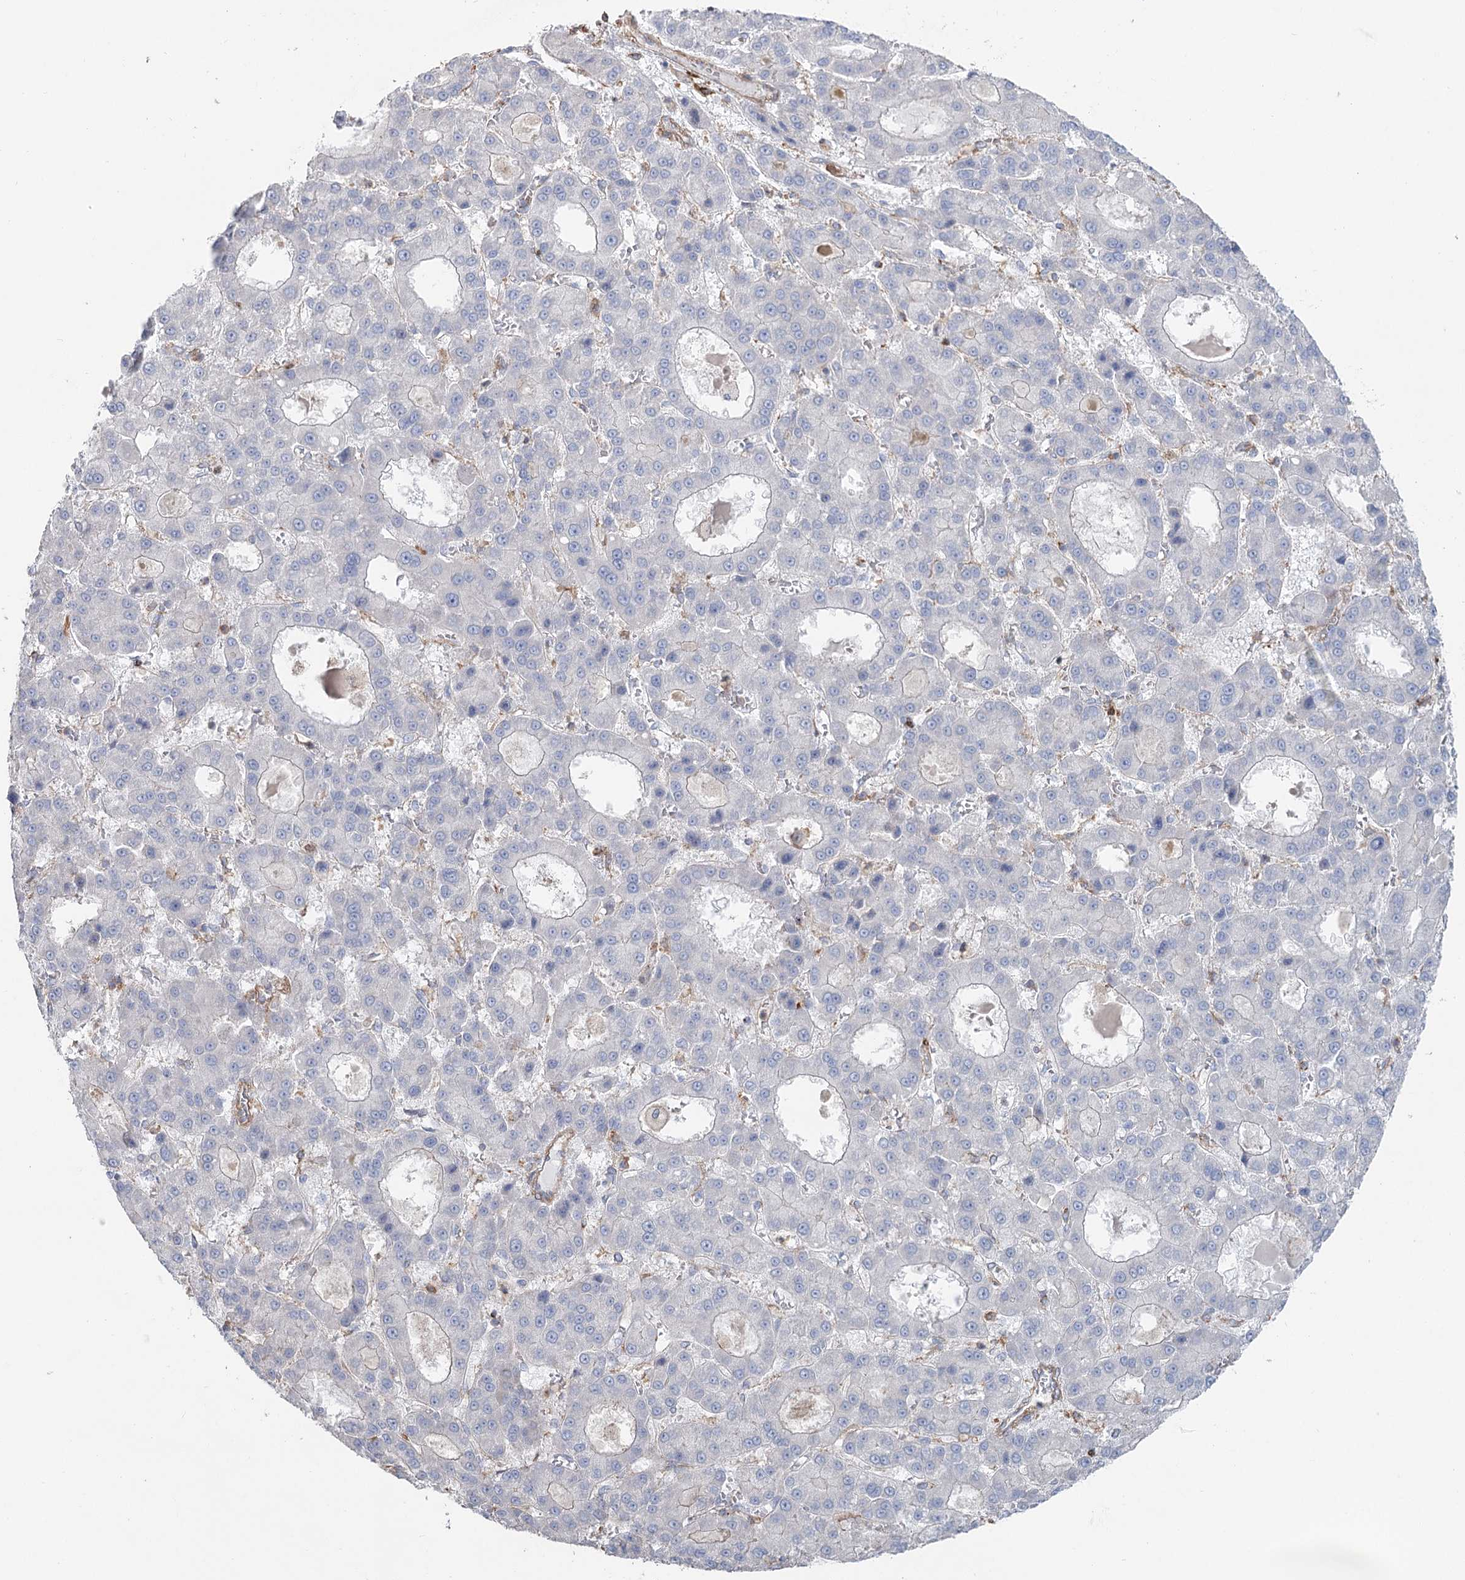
{"staining": {"intensity": "negative", "quantity": "none", "location": "none"}, "tissue": "liver cancer", "cell_type": "Tumor cells", "image_type": "cancer", "snomed": [{"axis": "morphology", "description": "Carcinoma, Hepatocellular, NOS"}, {"axis": "topography", "description": "Liver"}], "caption": "An image of liver cancer stained for a protein exhibits no brown staining in tumor cells.", "gene": "LARP1B", "patient": {"sex": "male", "age": 70}}